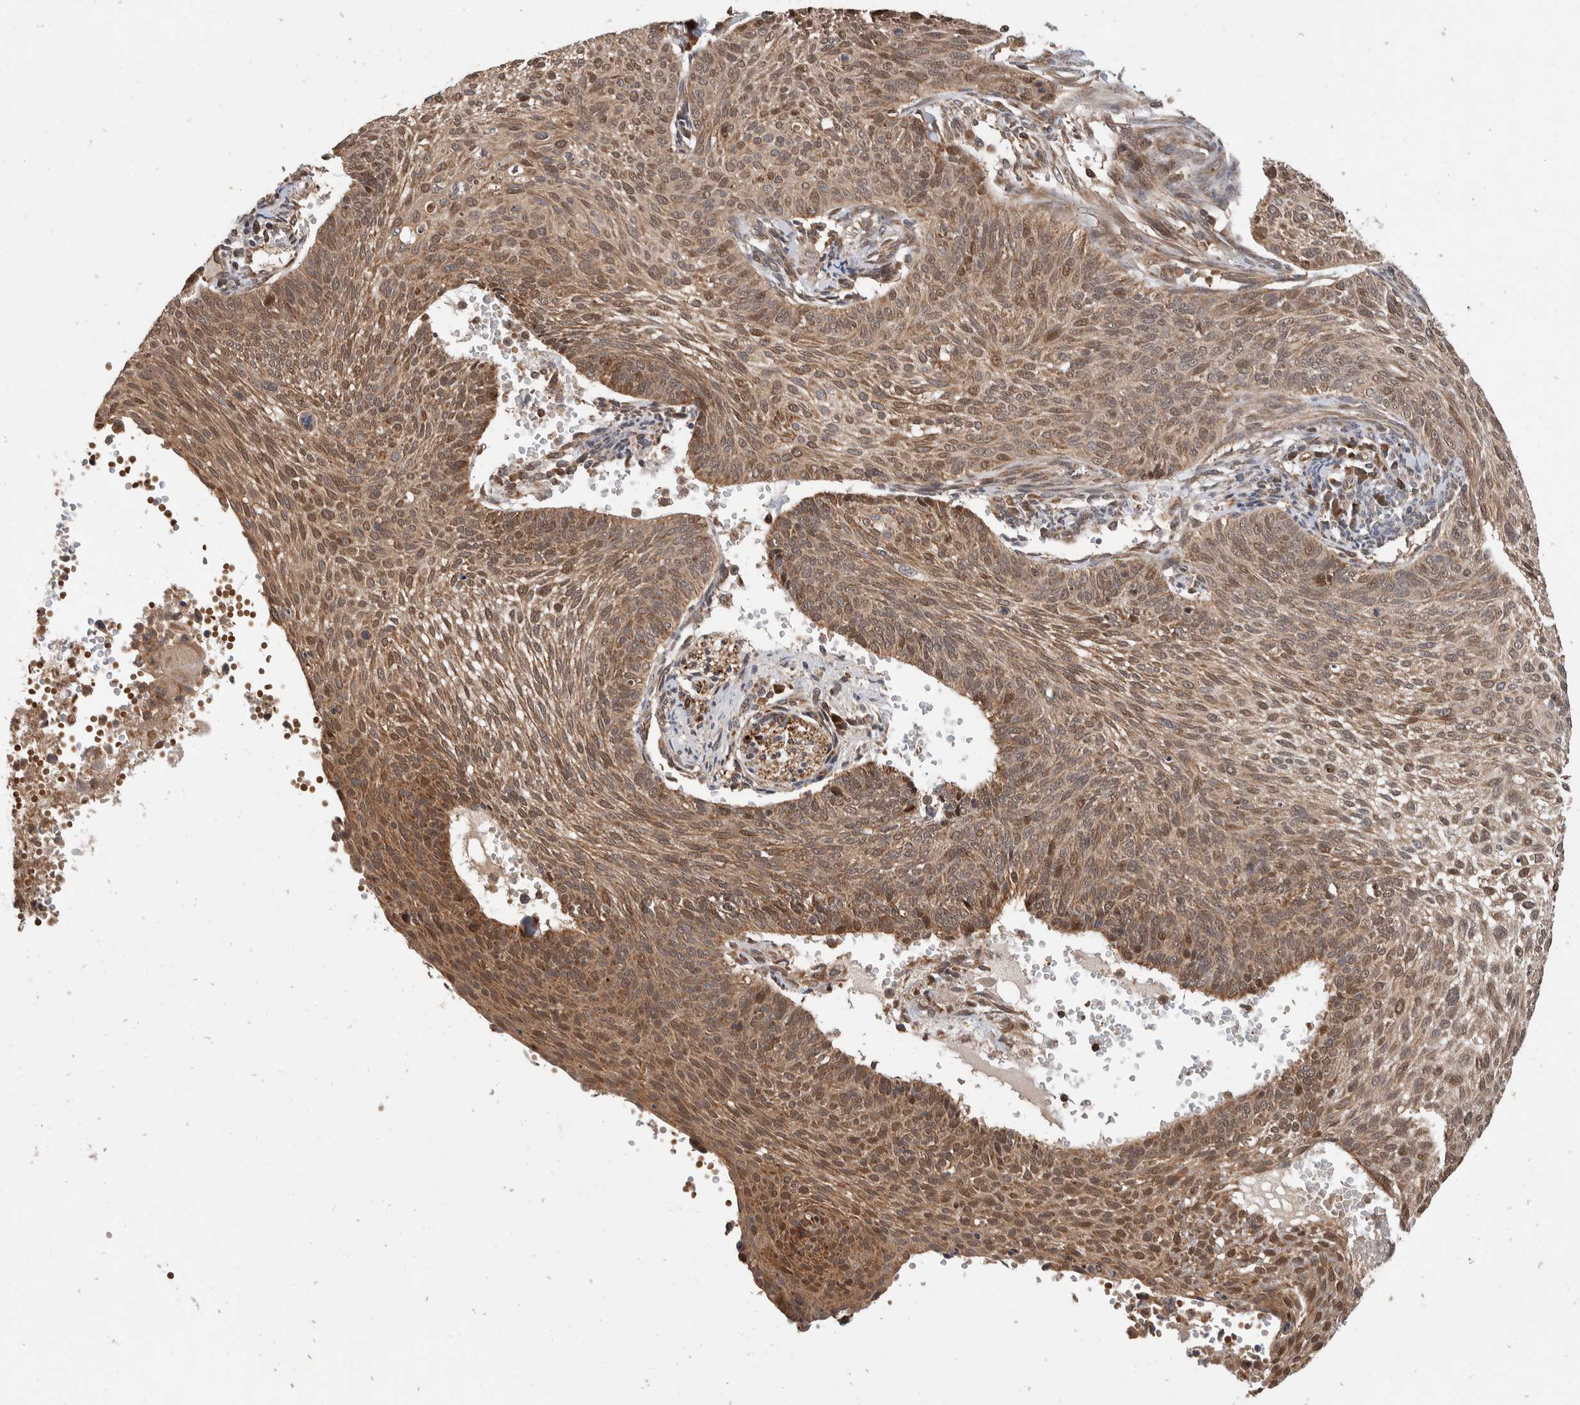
{"staining": {"intensity": "moderate", "quantity": ">75%", "location": "cytoplasmic/membranous,nuclear"}, "tissue": "cervical cancer", "cell_type": "Tumor cells", "image_type": "cancer", "snomed": [{"axis": "morphology", "description": "Squamous cell carcinoma, NOS"}, {"axis": "topography", "description": "Cervix"}], "caption": "This is an image of IHC staining of squamous cell carcinoma (cervical), which shows moderate staining in the cytoplasmic/membranous and nuclear of tumor cells.", "gene": "ABHD11", "patient": {"sex": "female", "age": 70}}